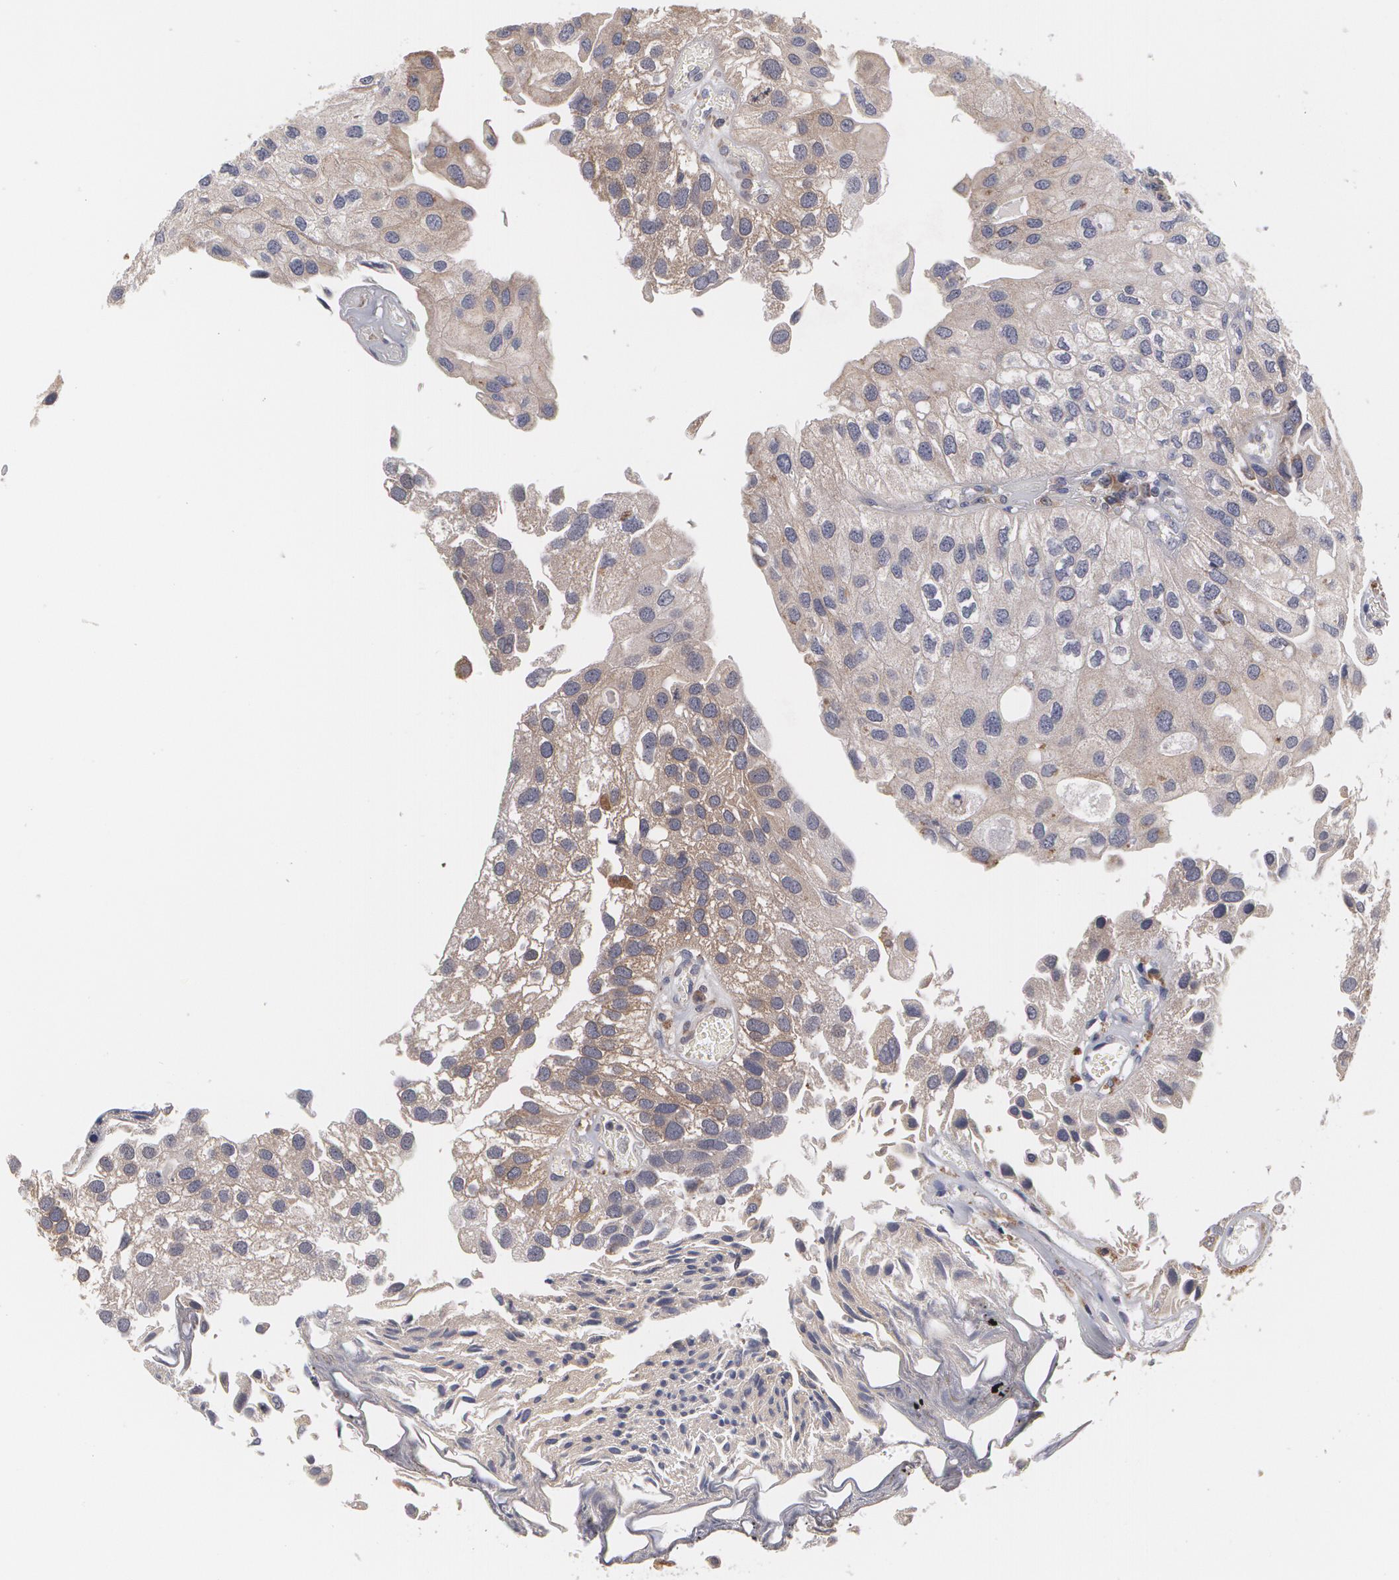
{"staining": {"intensity": "moderate", "quantity": ">75%", "location": "cytoplasmic/membranous"}, "tissue": "urothelial cancer", "cell_type": "Tumor cells", "image_type": "cancer", "snomed": [{"axis": "morphology", "description": "Urothelial carcinoma, Low grade"}, {"axis": "topography", "description": "Urinary bladder"}], "caption": "DAB immunohistochemical staining of human urothelial cancer displays moderate cytoplasmic/membranous protein staining in approximately >75% of tumor cells.", "gene": "MTHFD1", "patient": {"sex": "female", "age": 89}}